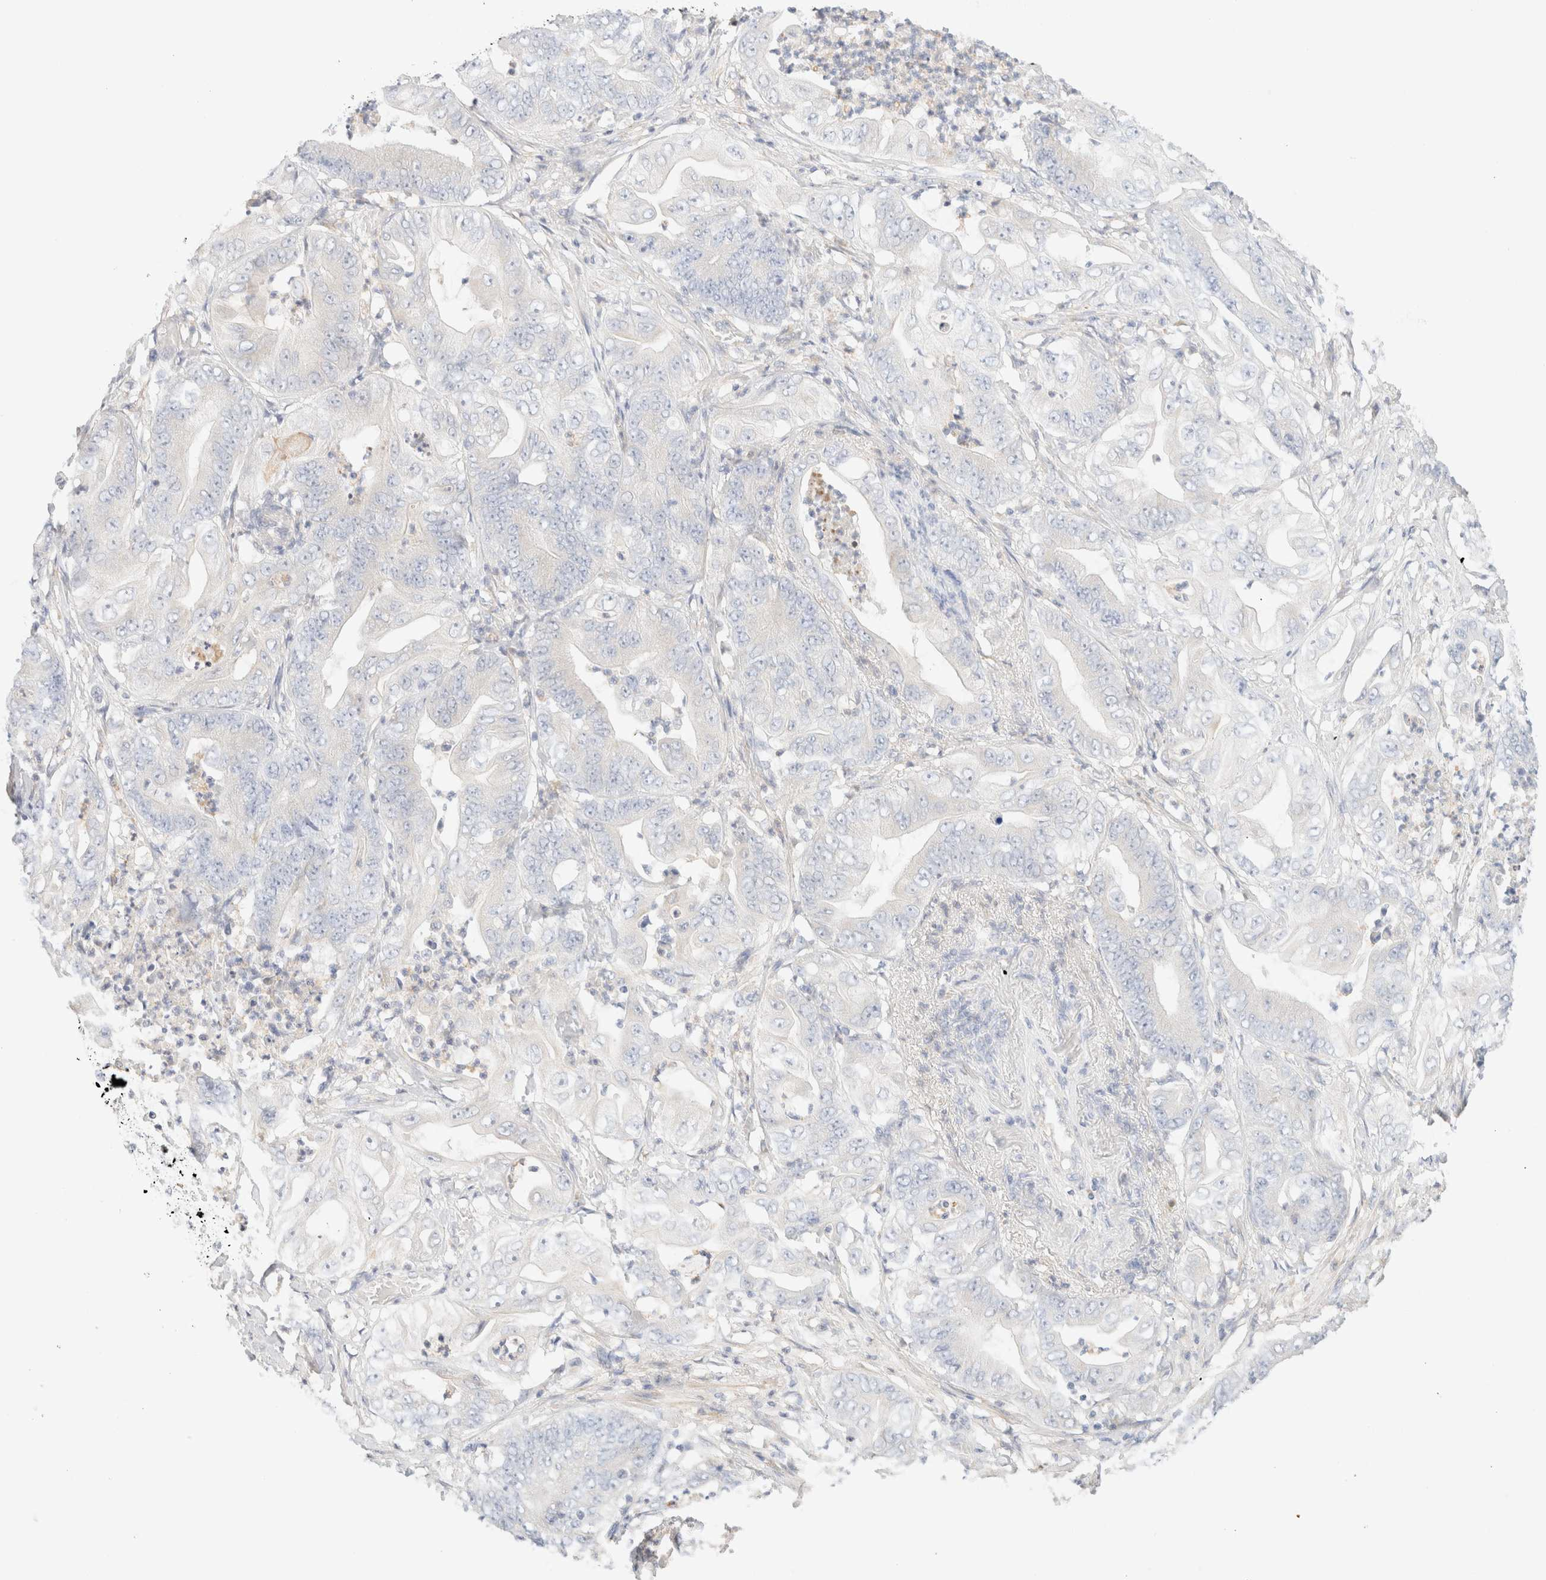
{"staining": {"intensity": "negative", "quantity": "none", "location": "none"}, "tissue": "stomach cancer", "cell_type": "Tumor cells", "image_type": "cancer", "snomed": [{"axis": "morphology", "description": "Adenocarcinoma, NOS"}, {"axis": "topography", "description": "Stomach"}], "caption": "Immunohistochemistry (IHC) histopathology image of stomach cancer (adenocarcinoma) stained for a protein (brown), which reveals no positivity in tumor cells.", "gene": "SARM1", "patient": {"sex": "female", "age": 73}}